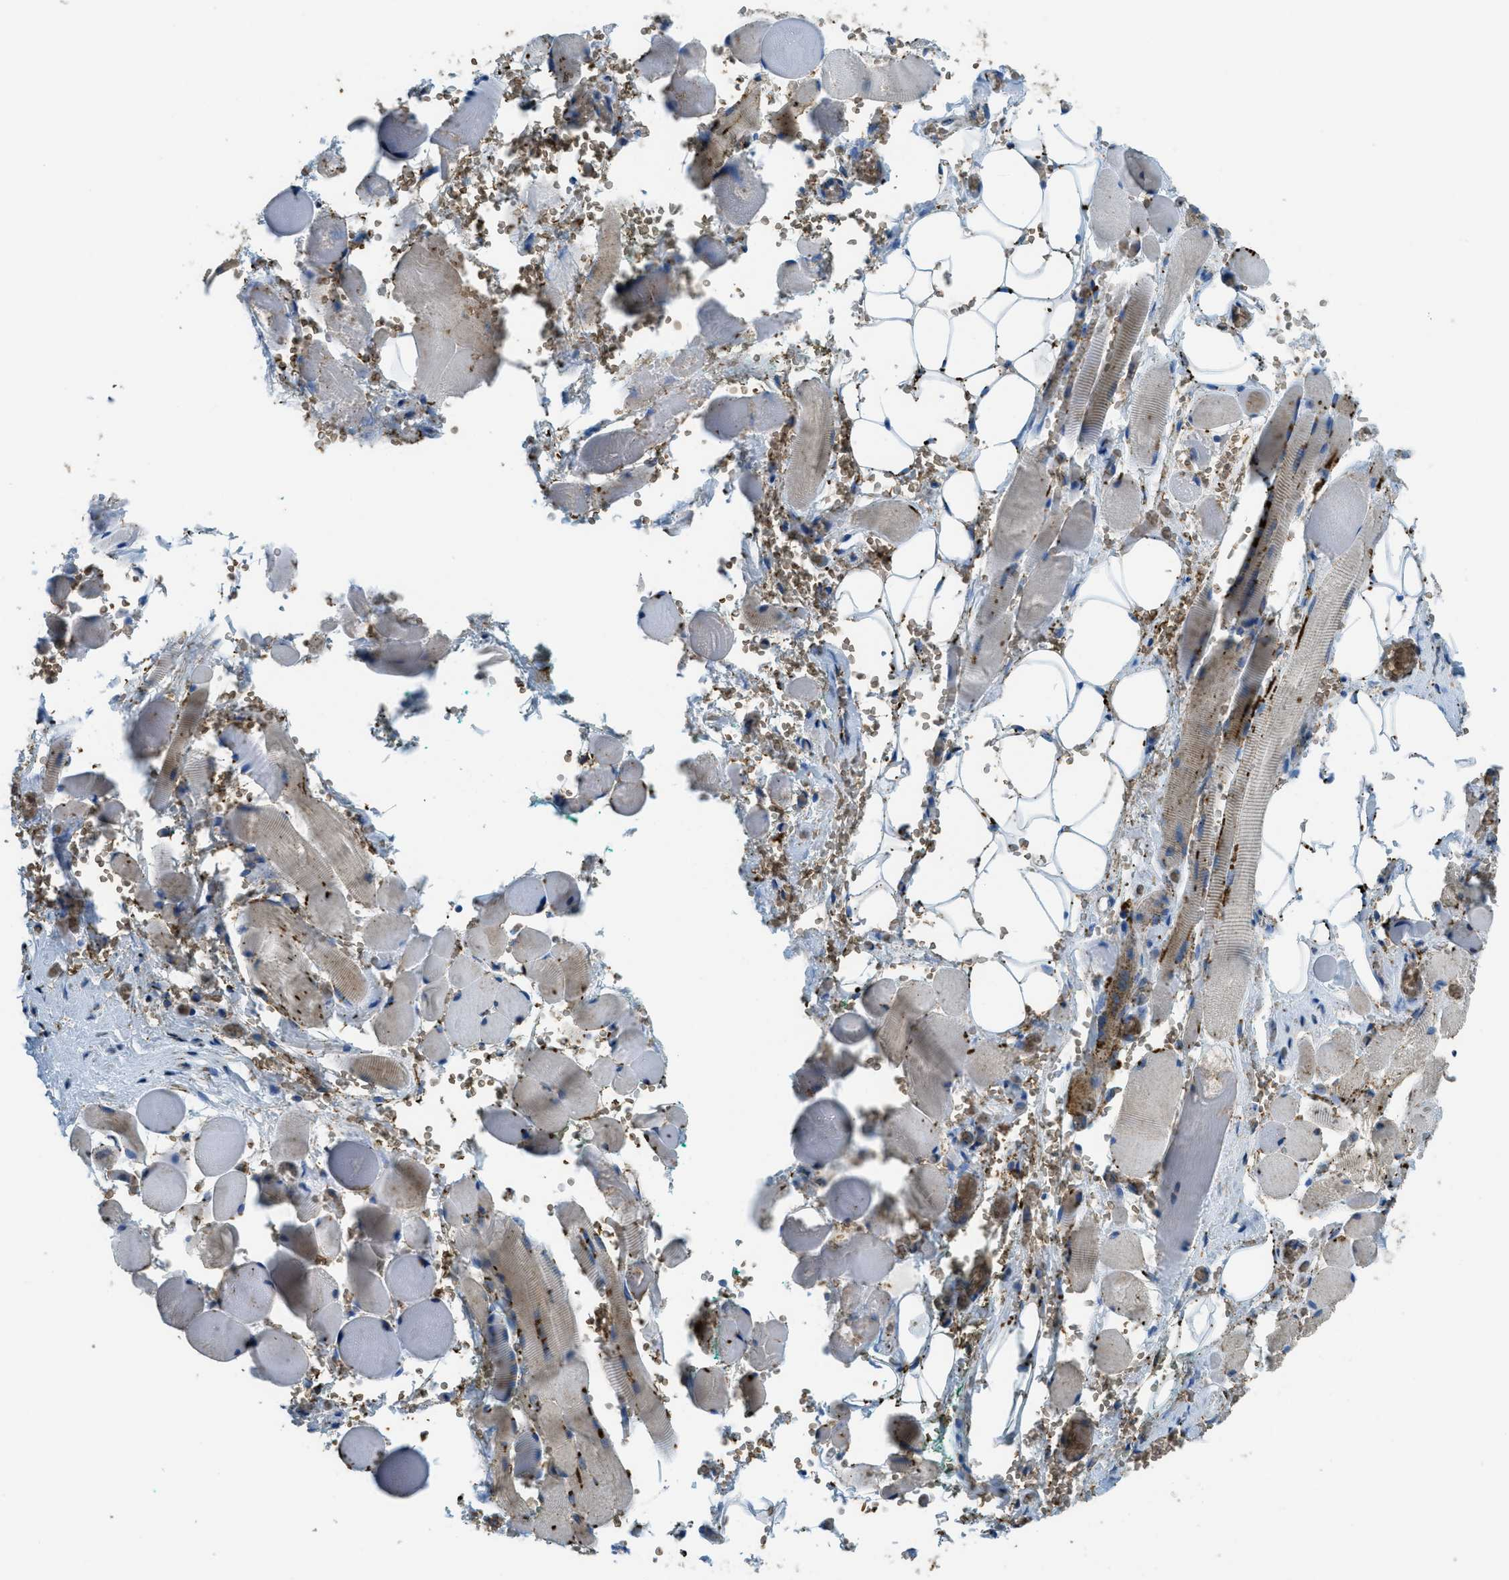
{"staining": {"intensity": "strong", "quantity": ">75%", "location": "cytoplasmic/membranous"}, "tissue": "adipose tissue", "cell_type": "Adipocytes", "image_type": "normal", "snomed": [{"axis": "morphology", "description": "Squamous cell carcinoma, NOS"}, {"axis": "topography", "description": "Oral tissue"}, {"axis": "topography", "description": "Head-Neck"}], "caption": "Protein staining exhibits strong cytoplasmic/membranous expression in about >75% of adipocytes in unremarkable adipose tissue.", "gene": "SCARB2", "patient": {"sex": "female", "age": 50}}